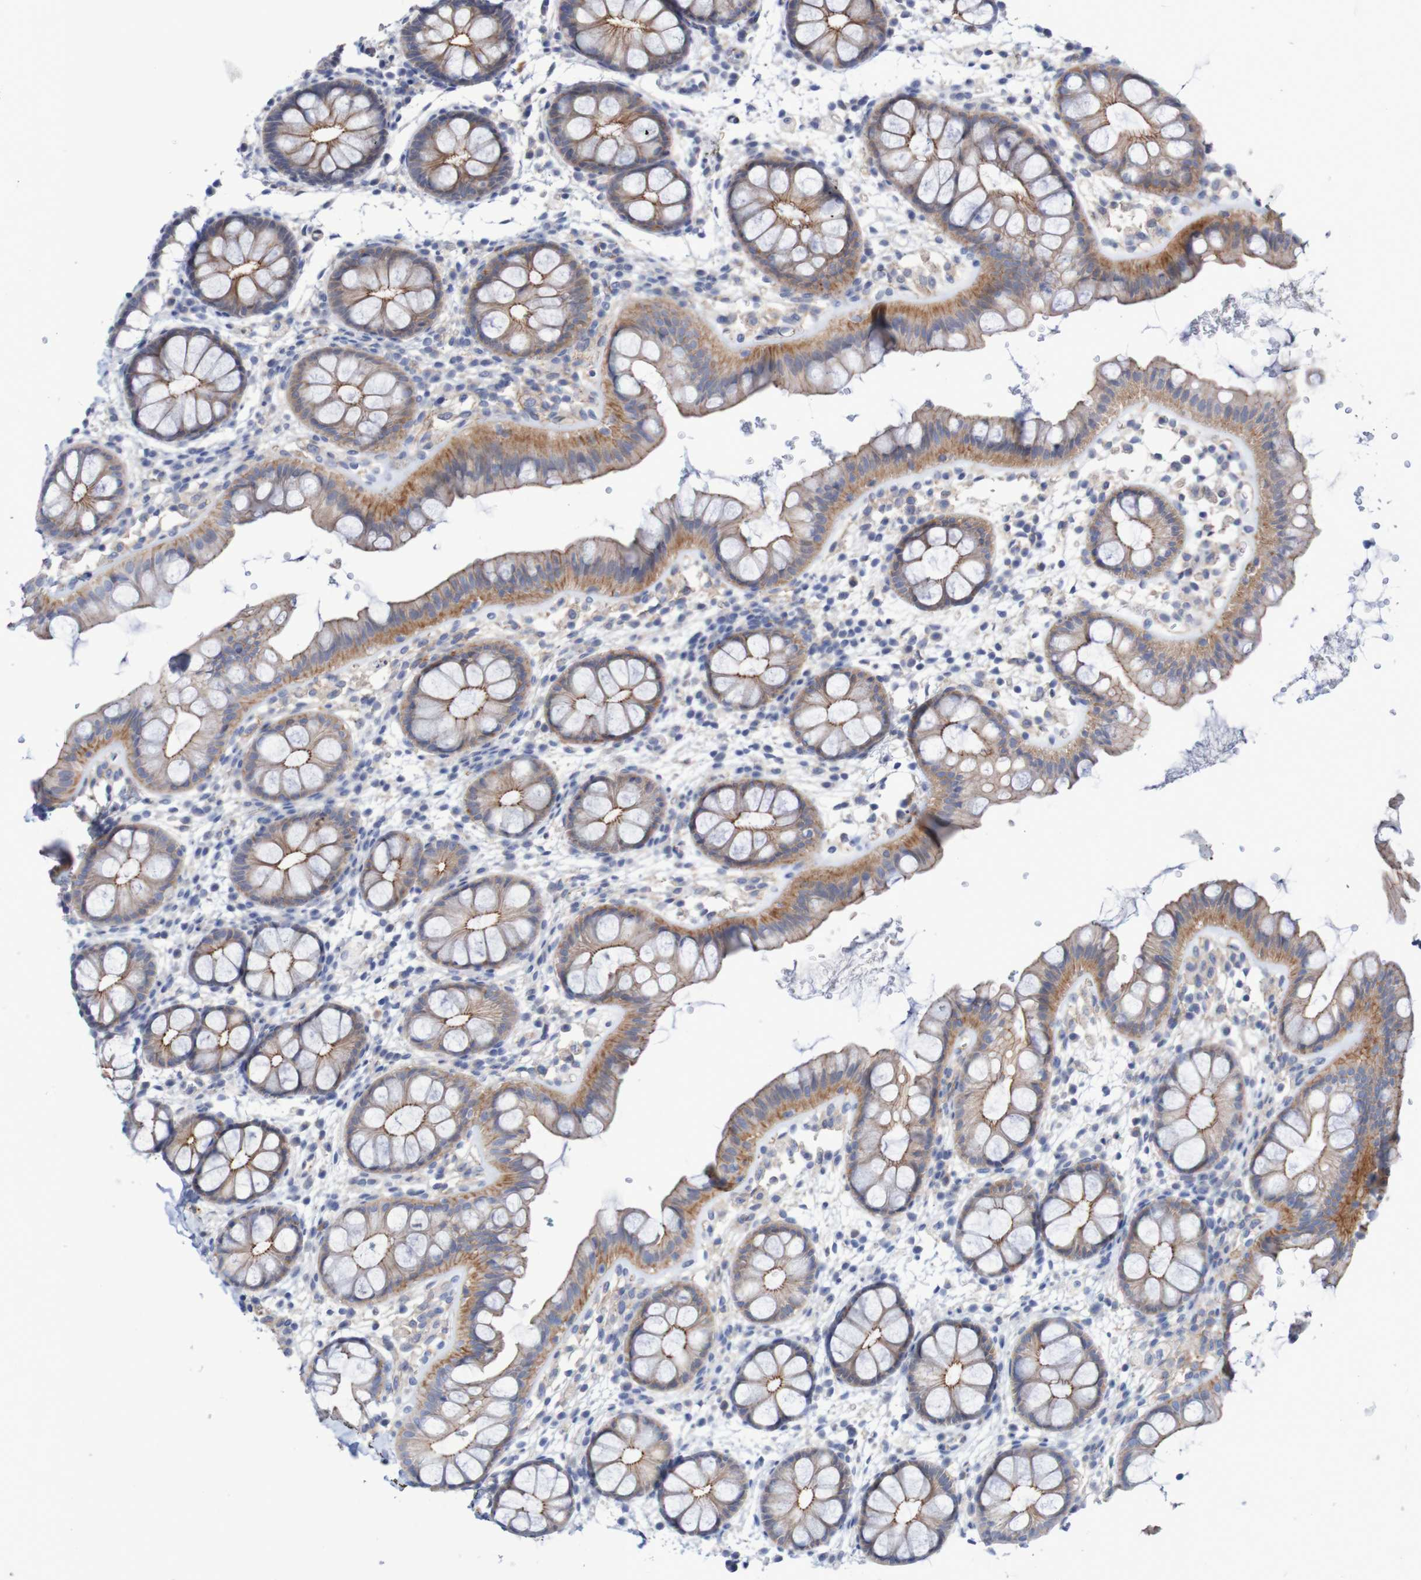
{"staining": {"intensity": "moderate", "quantity": ">75%", "location": "cytoplasmic/membranous"}, "tissue": "rectum", "cell_type": "Glandular cells", "image_type": "normal", "snomed": [{"axis": "morphology", "description": "Normal tissue, NOS"}, {"axis": "topography", "description": "Rectum"}], "caption": "High-power microscopy captured an IHC histopathology image of unremarkable rectum, revealing moderate cytoplasmic/membranous positivity in about >75% of glandular cells. (DAB = brown stain, brightfield microscopy at high magnification).", "gene": "NECTIN2", "patient": {"sex": "female", "age": 24}}